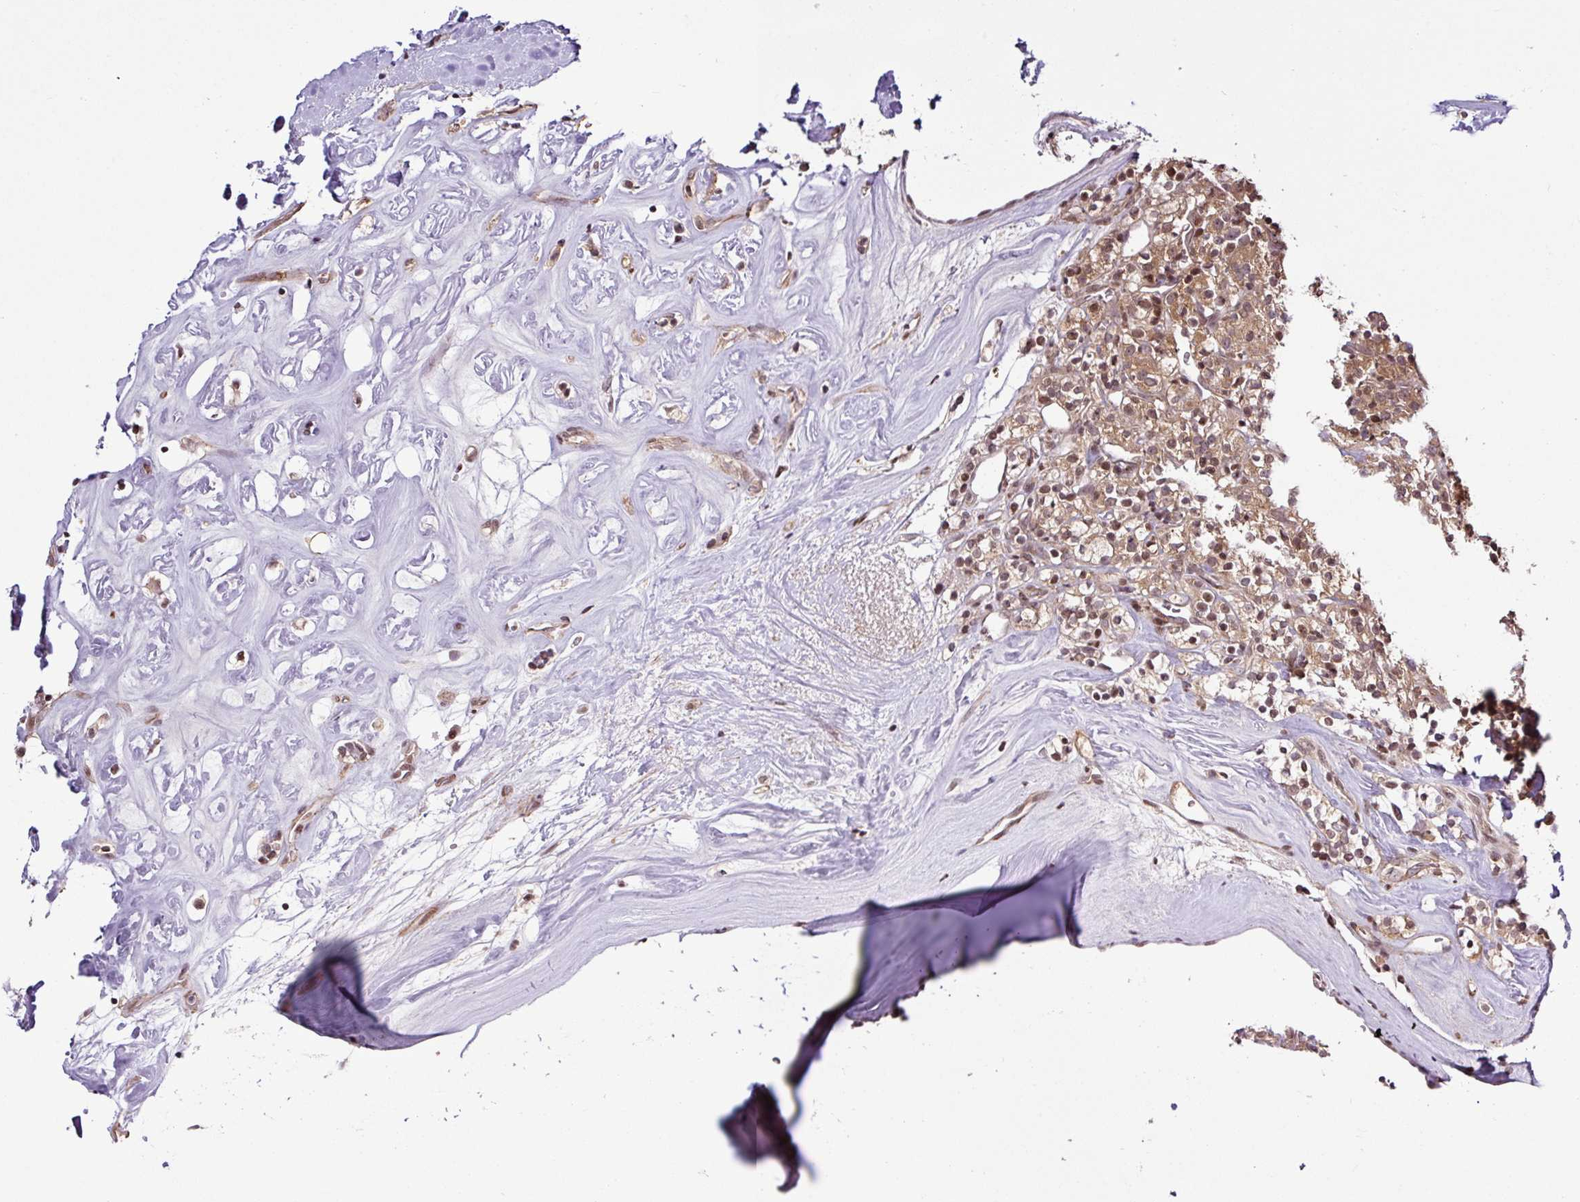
{"staining": {"intensity": "moderate", "quantity": ">75%", "location": "cytoplasmic/membranous,nuclear"}, "tissue": "renal cancer", "cell_type": "Tumor cells", "image_type": "cancer", "snomed": [{"axis": "morphology", "description": "Adenocarcinoma, NOS"}, {"axis": "topography", "description": "Kidney"}], "caption": "Immunohistochemical staining of human renal cancer (adenocarcinoma) demonstrates medium levels of moderate cytoplasmic/membranous and nuclear staining in approximately >75% of tumor cells. Using DAB (3,3'-diaminobenzidine) (brown) and hematoxylin (blue) stains, captured at high magnification using brightfield microscopy.", "gene": "ITPKC", "patient": {"sex": "male", "age": 77}}